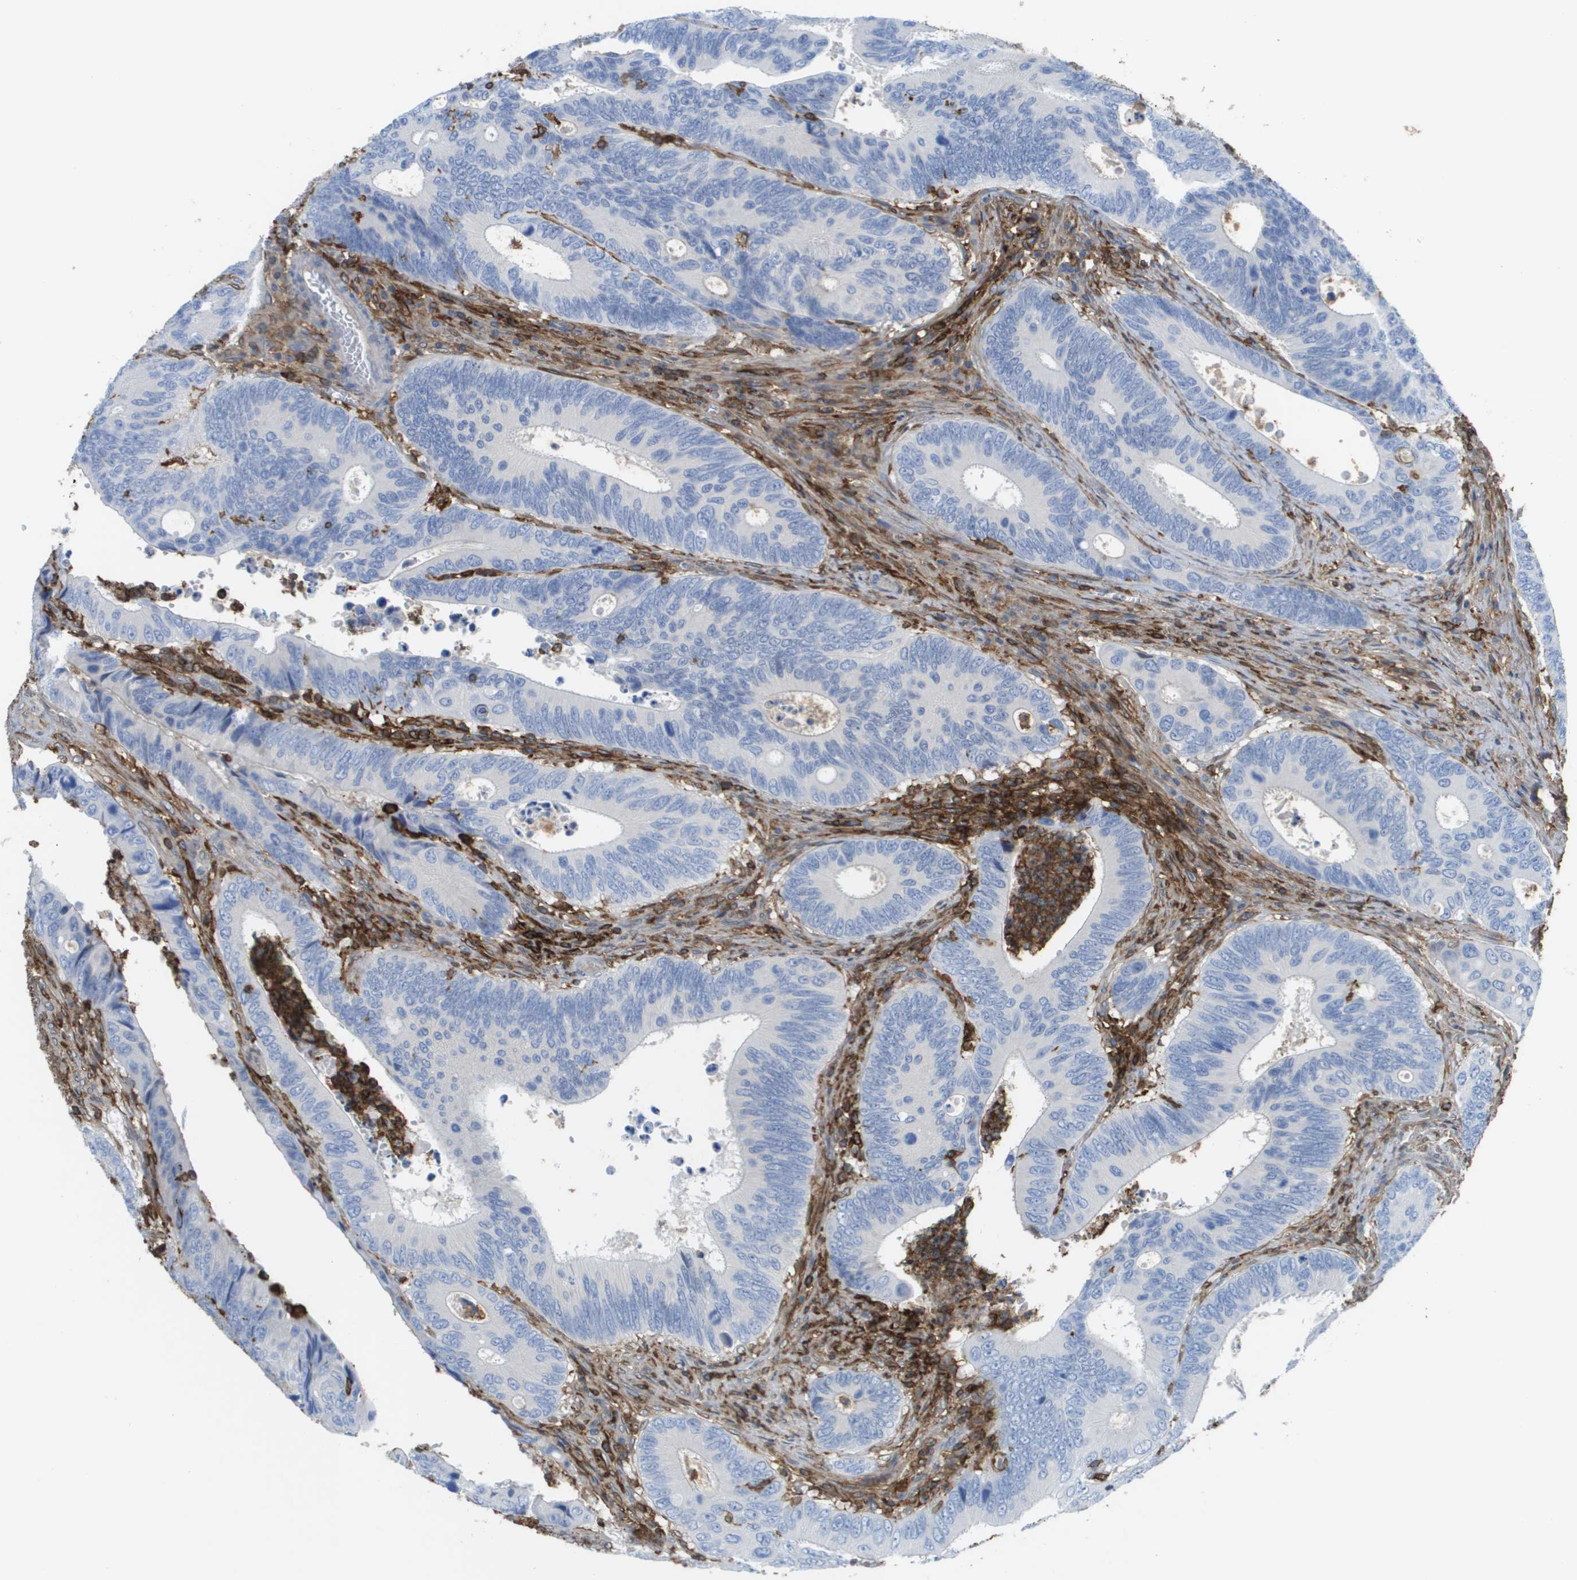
{"staining": {"intensity": "negative", "quantity": "none", "location": "none"}, "tissue": "colorectal cancer", "cell_type": "Tumor cells", "image_type": "cancer", "snomed": [{"axis": "morphology", "description": "Inflammation, NOS"}, {"axis": "morphology", "description": "Adenocarcinoma, NOS"}, {"axis": "topography", "description": "Colon"}], "caption": "The IHC photomicrograph has no significant expression in tumor cells of adenocarcinoma (colorectal) tissue. Brightfield microscopy of immunohistochemistry (IHC) stained with DAB (brown) and hematoxylin (blue), captured at high magnification.", "gene": "PASK", "patient": {"sex": "male", "age": 72}}